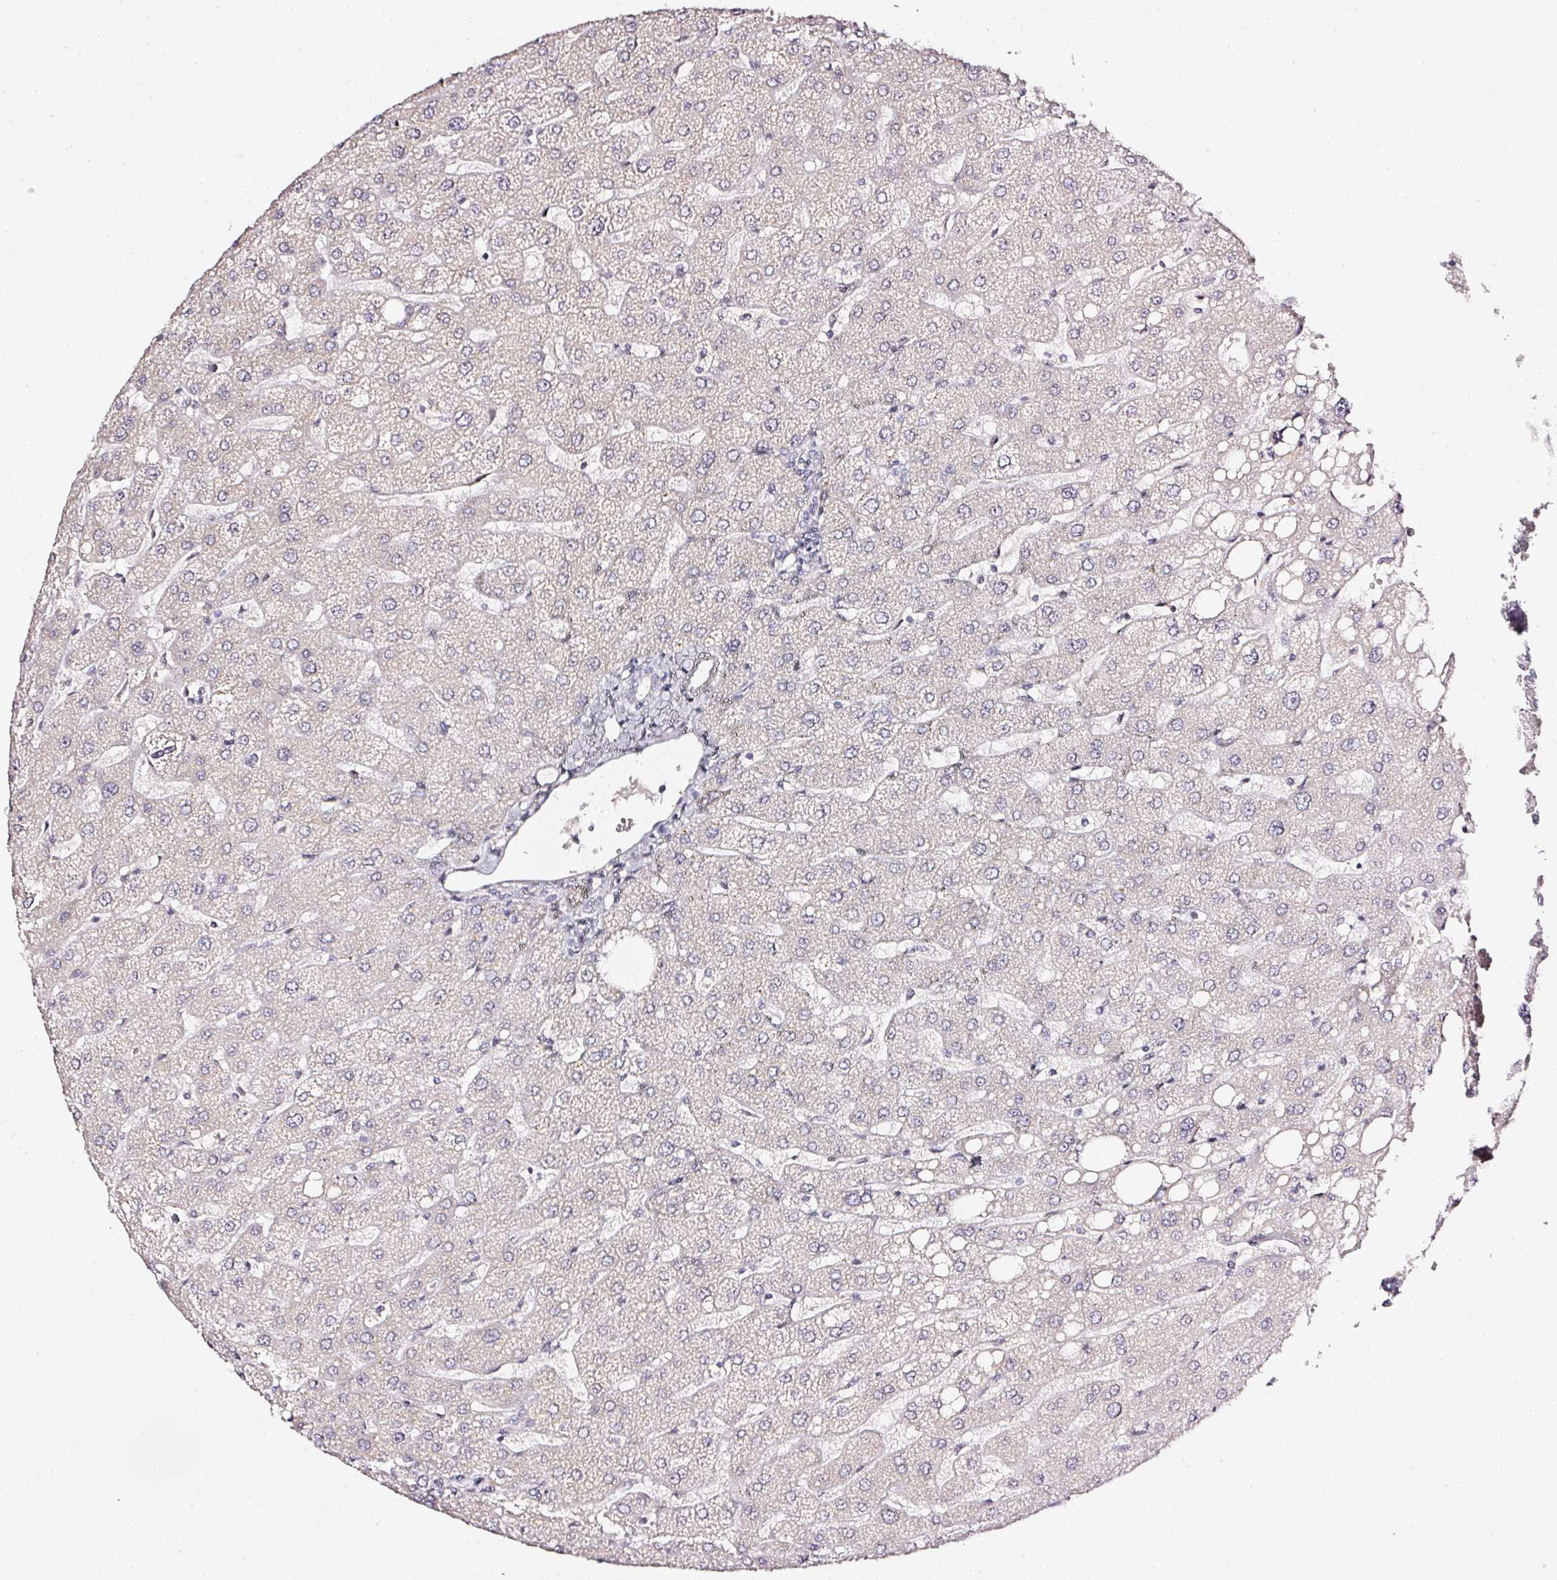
{"staining": {"intensity": "negative", "quantity": "none", "location": "none"}, "tissue": "liver", "cell_type": "Cholangiocytes", "image_type": "normal", "snomed": [{"axis": "morphology", "description": "Normal tissue, NOS"}, {"axis": "topography", "description": "Liver"}], "caption": "Liver was stained to show a protein in brown. There is no significant expression in cholangiocytes. (DAB (3,3'-diaminobenzidine) IHC with hematoxylin counter stain).", "gene": "NTRK1", "patient": {"sex": "male", "age": 67}}